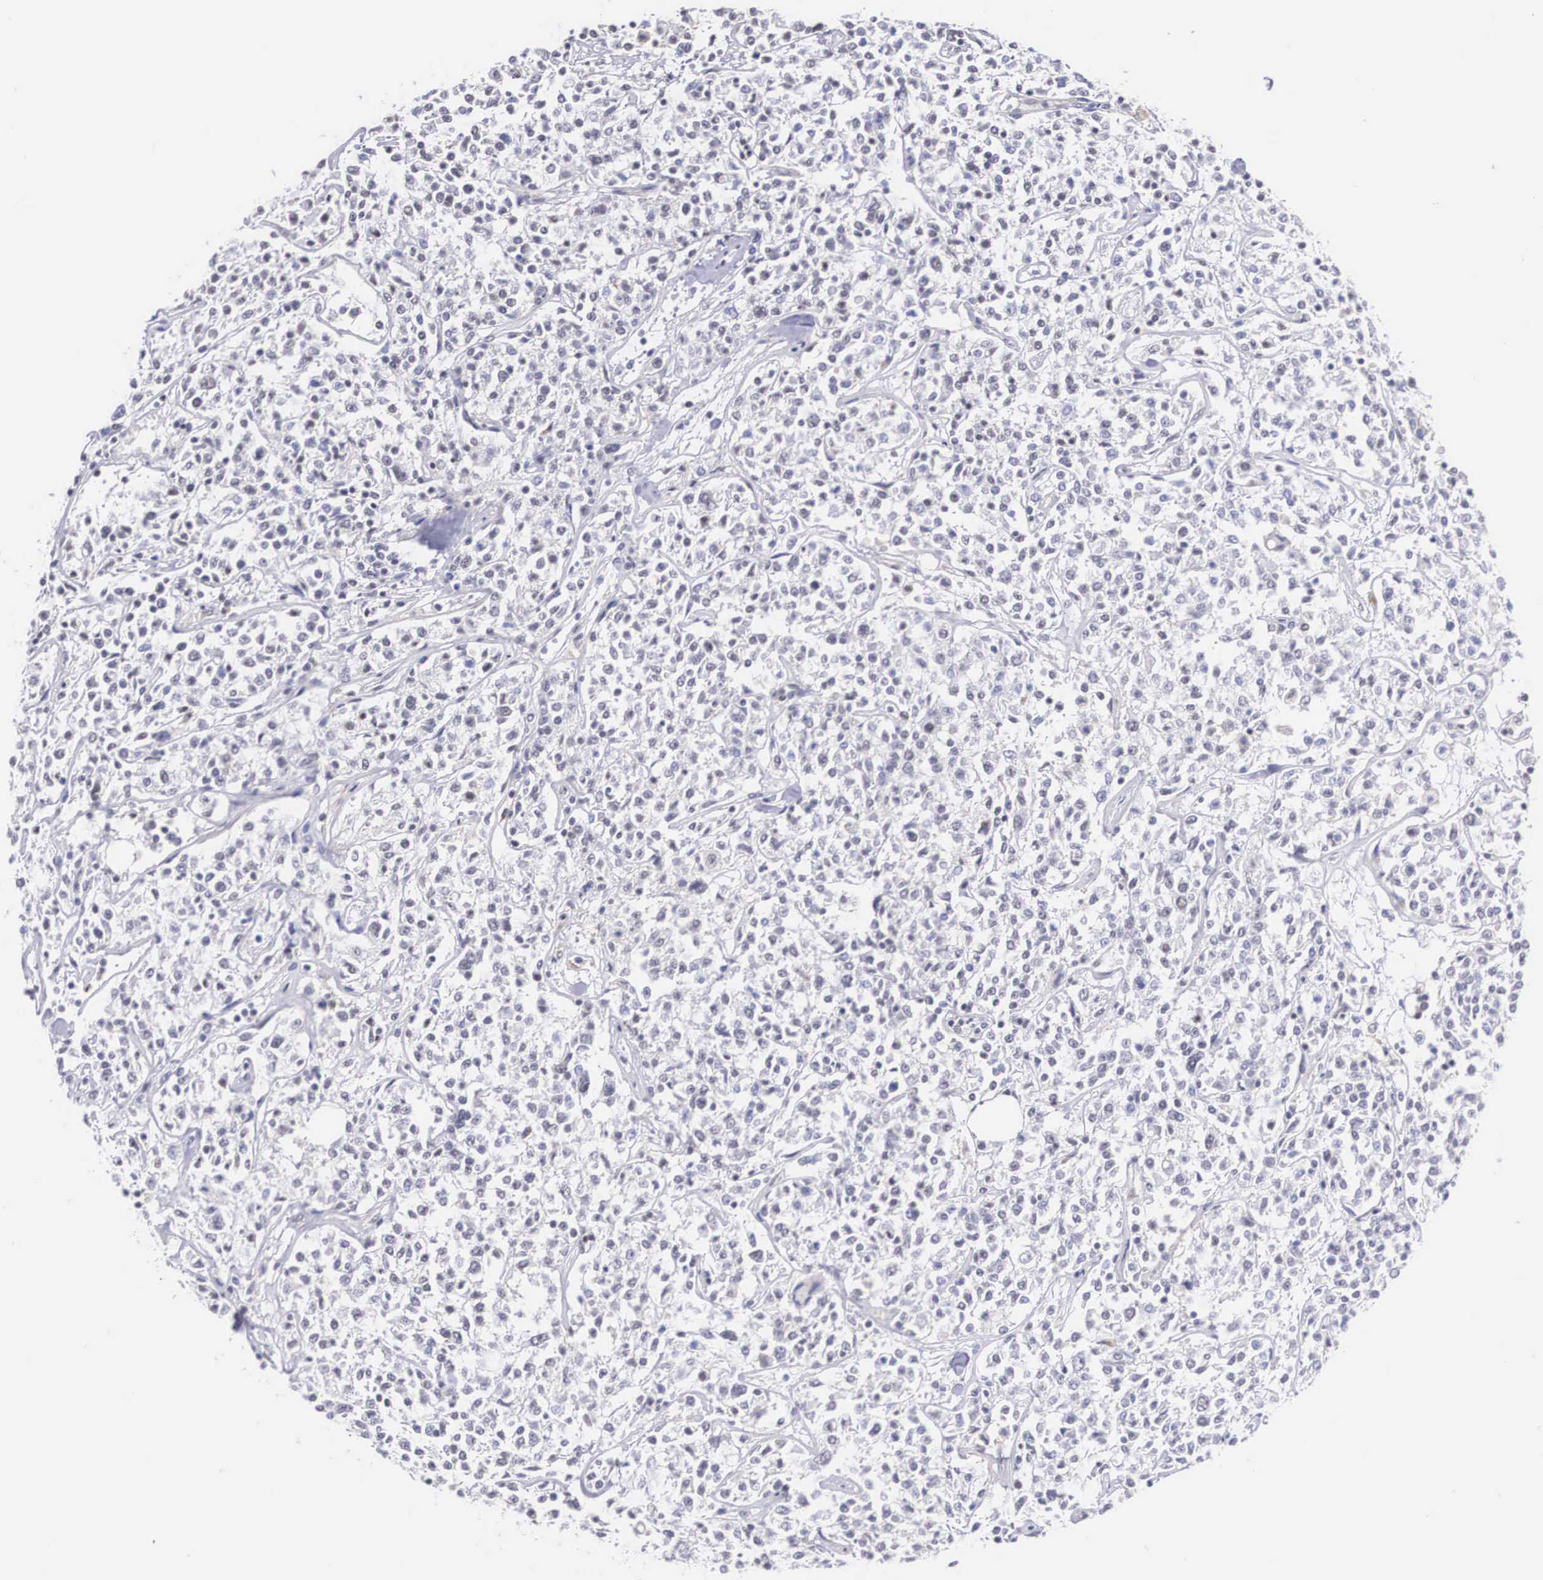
{"staining": {"intensity": "negative", "quantity": "none", "location": "none"}, "tissue": "lymphoma", "cell_type": "Tumor cells", "image_type": "cancer", "snomed": [{"axis": "morphology", "description": "Malignant lymphoma, non-Hodgkin's type, Low grade"}, {"axis": "topography", "description": "Small intestine"}], "caption": "A high-resolution histopathology image shows immunohistochemistry (IHC) staining of lymphoma, which demonstrates no significant expression in tumor cells.", "gene": "NR4A2", "patient": {"sex": "female", "age": 59}}